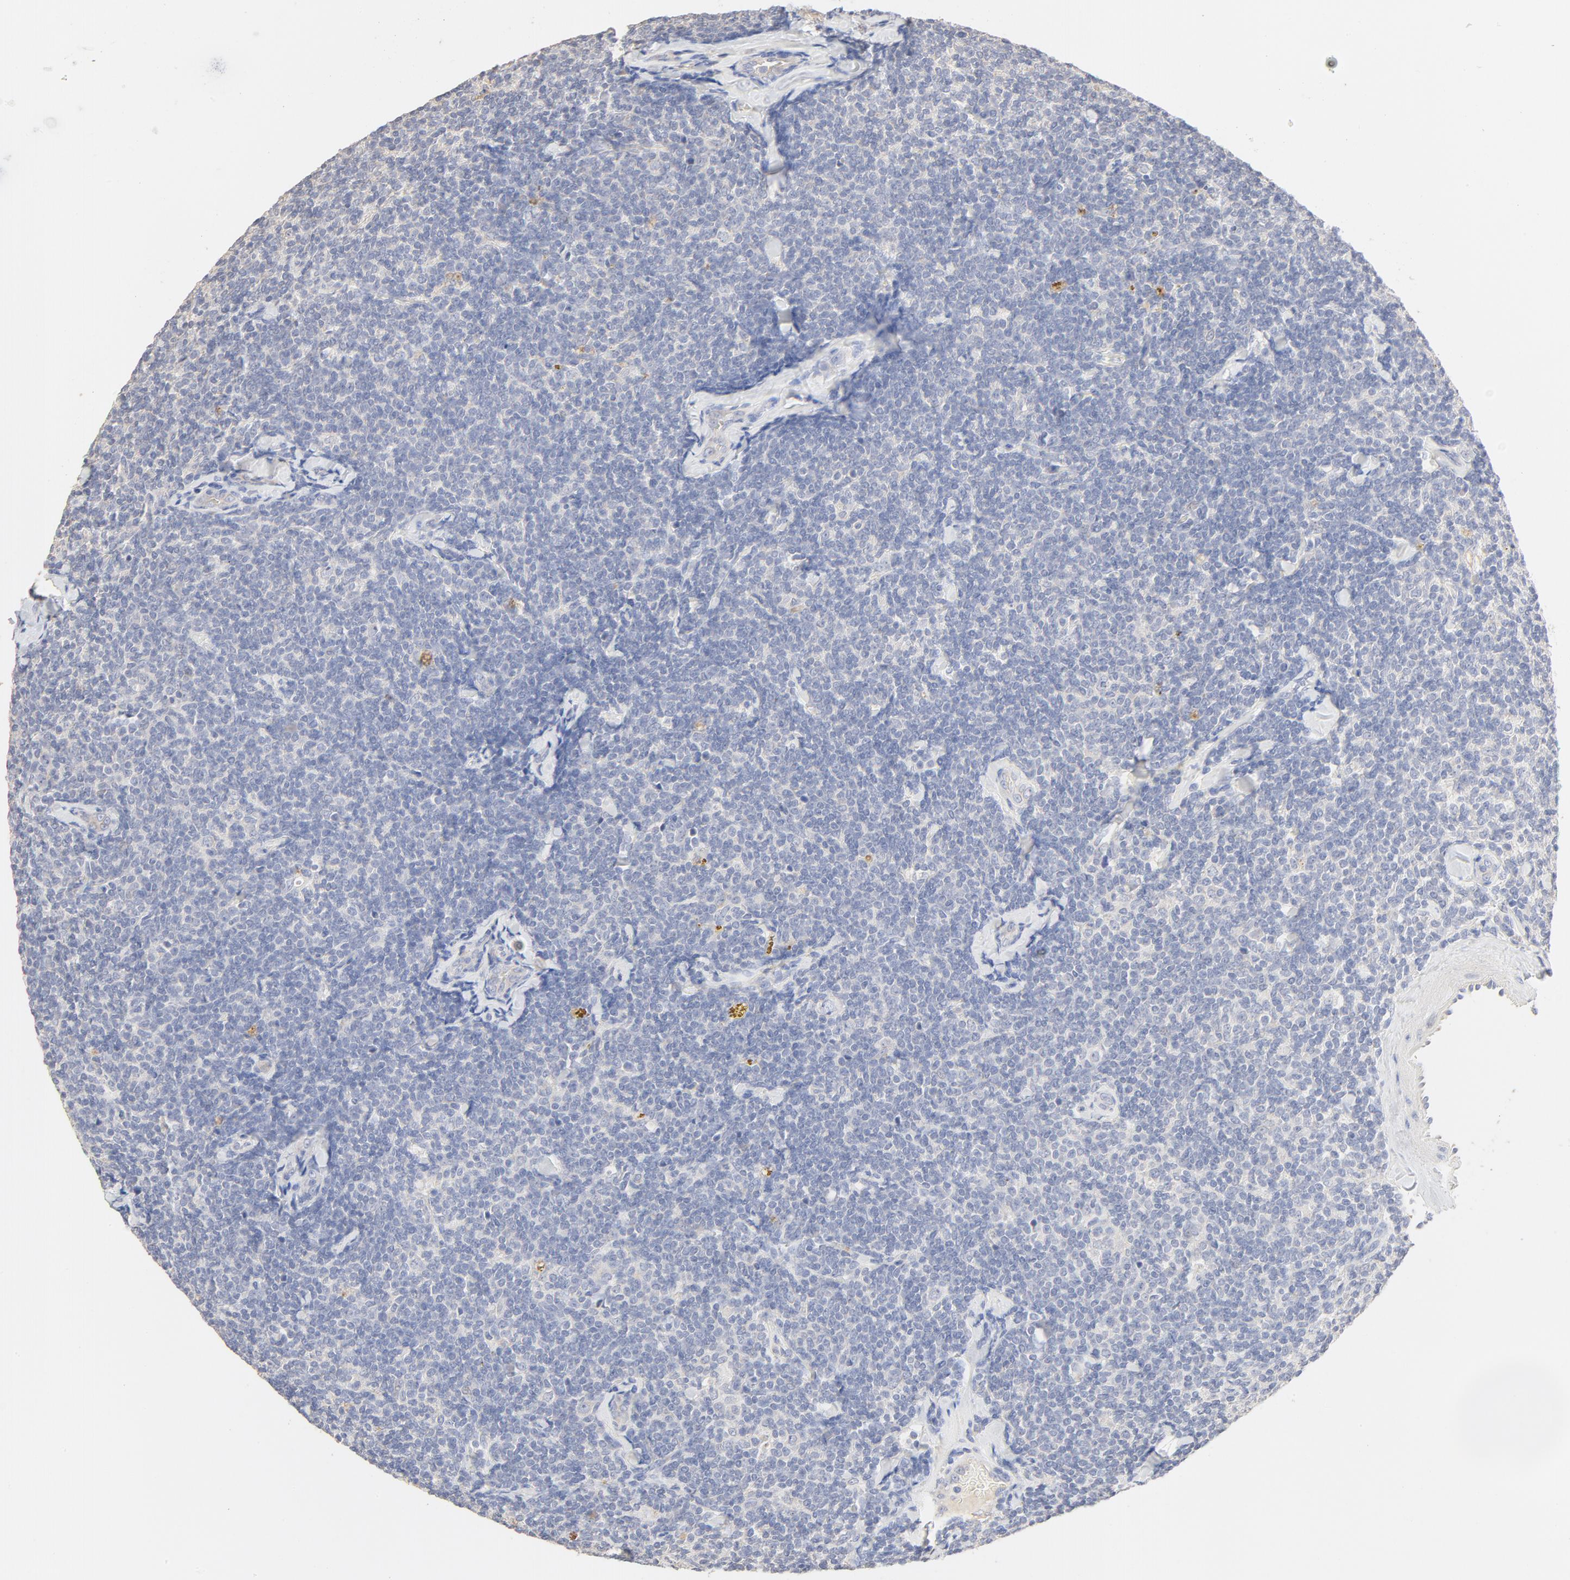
{"staining": {"intensity": "negative", "quantity": "none", "location": "none"}, "tissue": "lymphoma", "cell_type": "Tumor cells", "image_type": "cancer", "snomed": [{"axis": "morphology", "description": "Malignant lymphoma, non-Hodgkin's type, Low grade"}, {"axis": "topography", "description": "Lymph node"}], "caption": "Tumor cells are negative for protein expression in human lymphoma.", "gene": "FCGBP", "patient": {"sex": "female", "age": 56}}